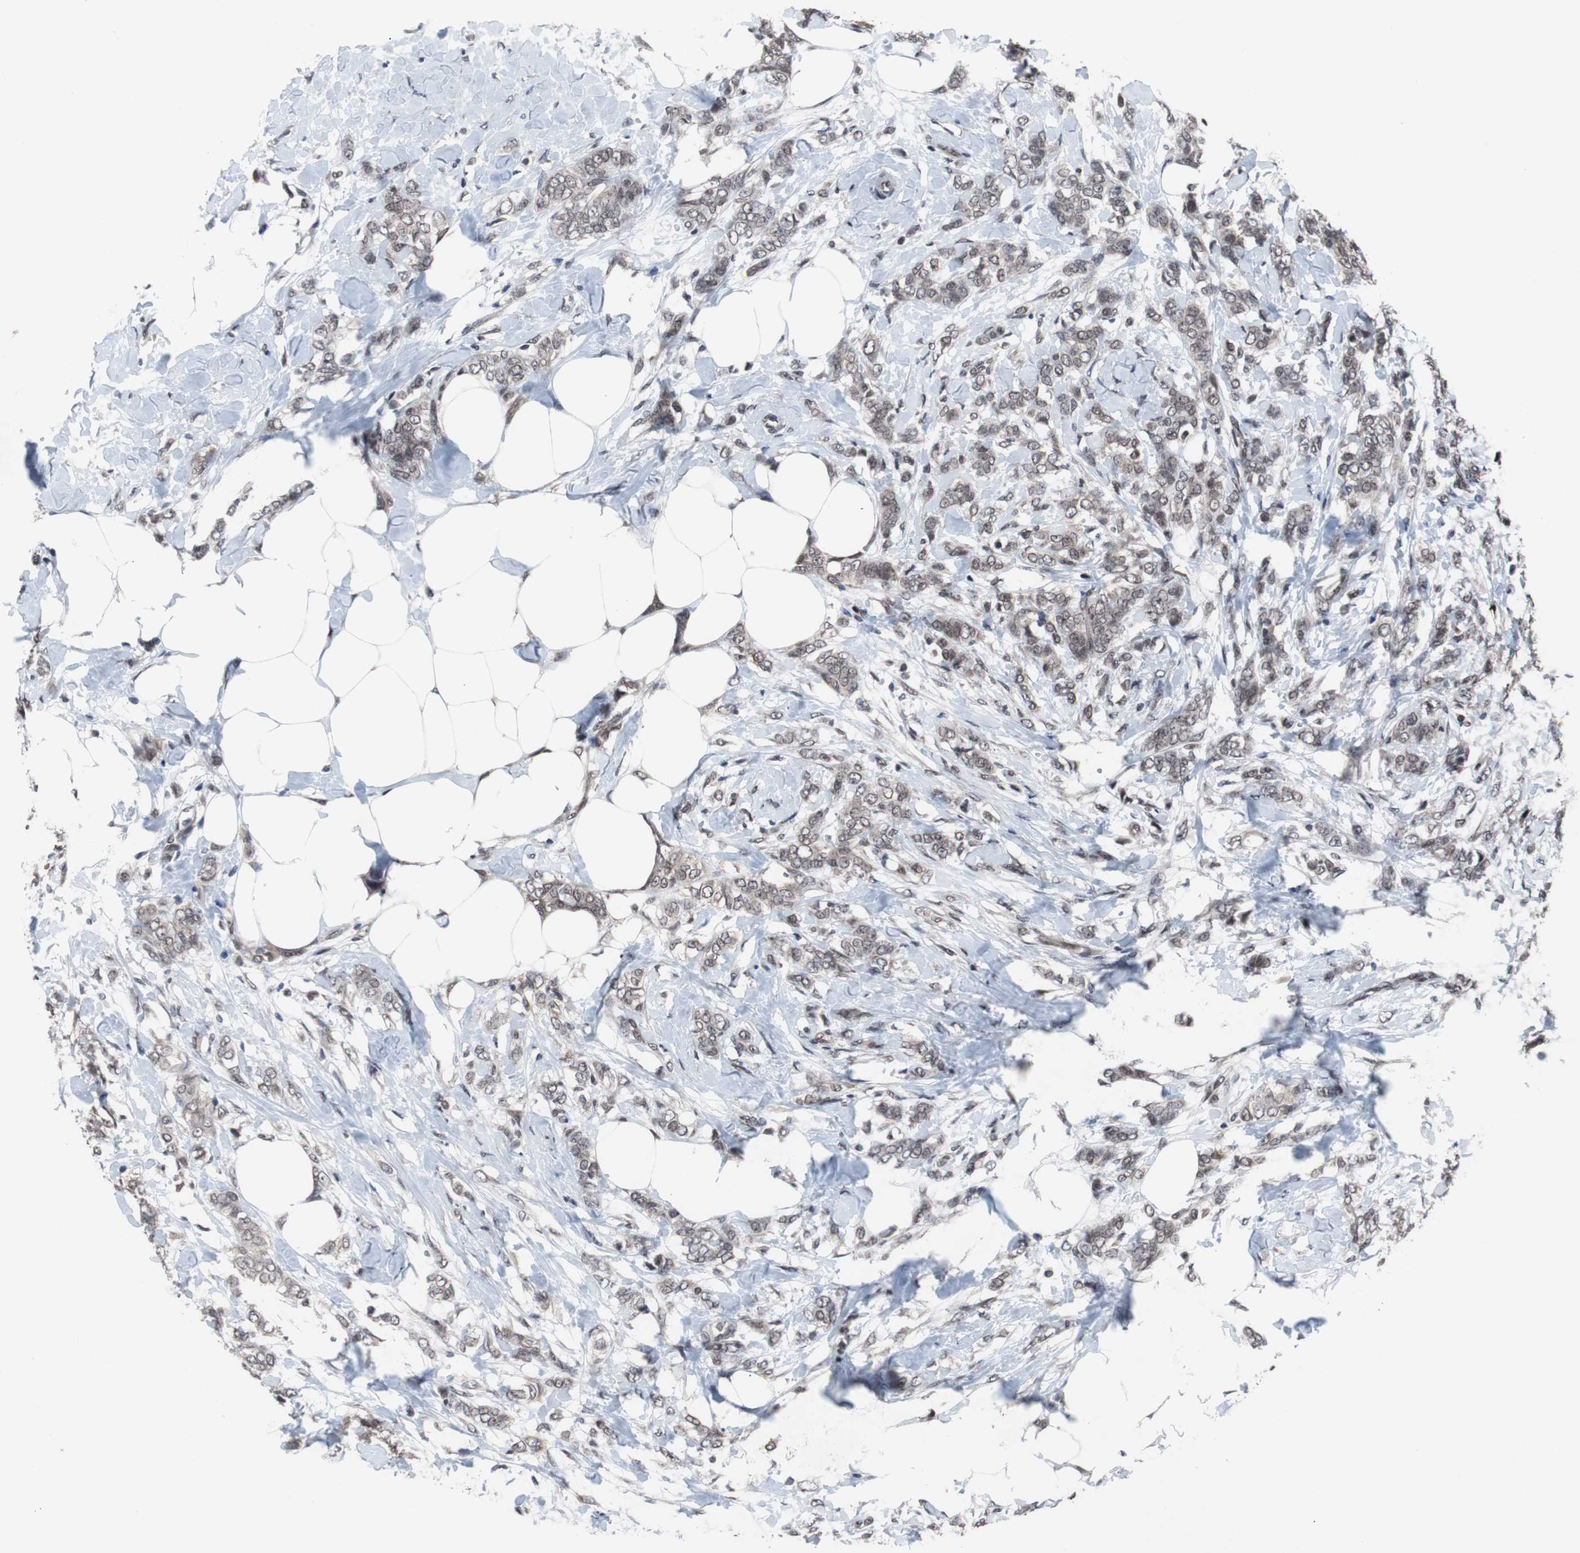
{"staining": {"intensity": "weak", "quantity": ">75%", "location": "nuclear"}, "tissue": "breast cancer", "cell_type": "Tumor cells", "image_type": "cancer", "snomed": [{"axis": "morphology", "description": "Lobular carcinoma, in situ"}, {"axis": "morphology", "description": "Lobular carcinoma"}, {"axis": "topography", "description": "Breast"}], "caption": "Tumor cells exhibit weak nuclear expression in about >75% of cells in breast cancer.", "gene": "GTF2F2", "patient": {"sex": "female", "age": 41}}